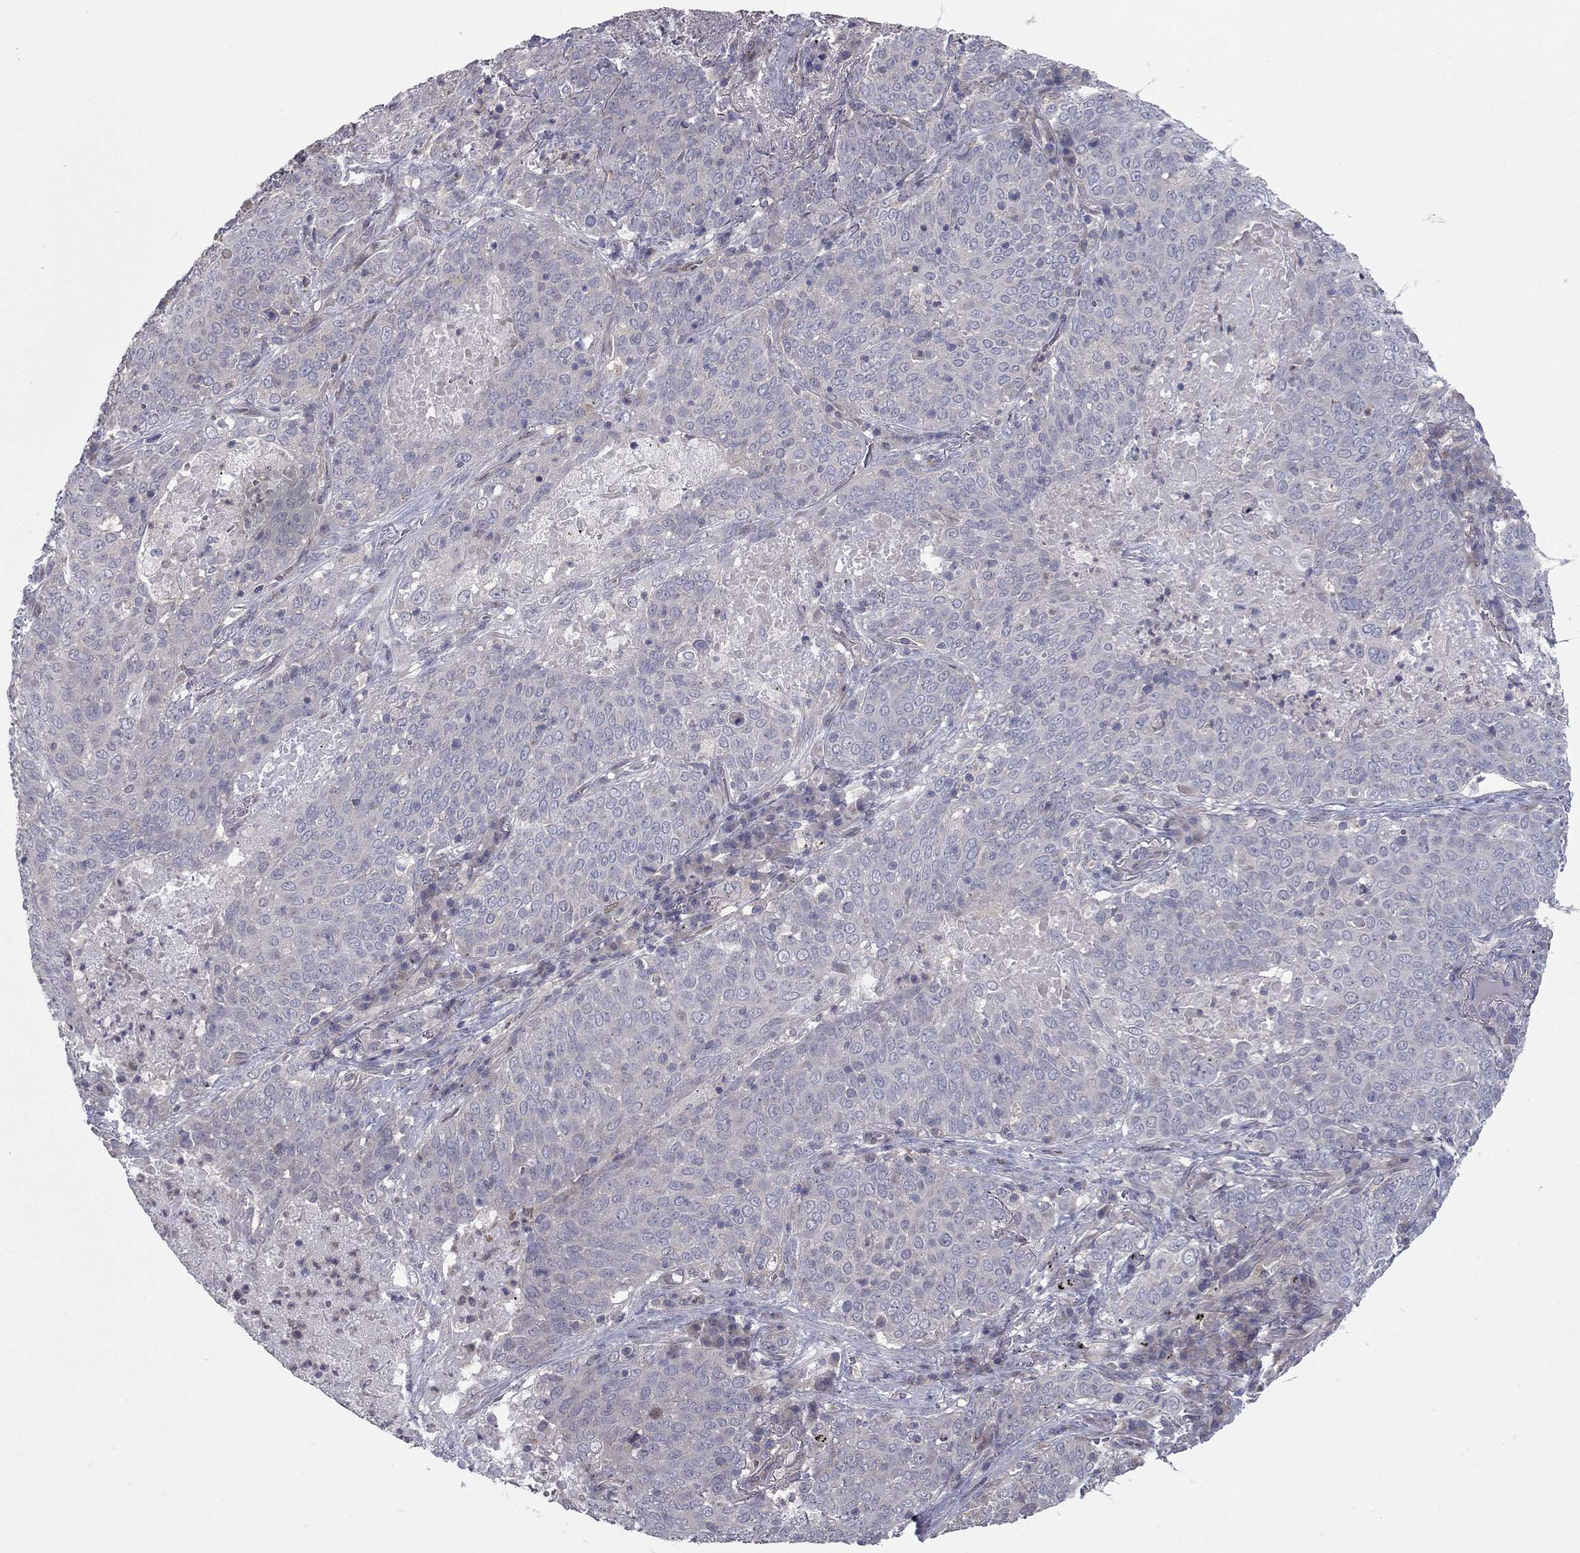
{"staining": {"intensity": "negative", "quantity": "none", "location": "none"}, "tissue": "lung cancer", "cell_type": "Tumor cells", "image_type": "cancer", "snomed": [{"axis": "morphology", "description": "Squamous cell carcinoma, NOS"}, {"axis": "topography", "description": "Lung"}], "caption": "Immunohistochemistry micrograph of lung cancer (squamous cell carcinoma) stained for a protein (brown), which exhibits no expression in tumor cells. (Immunohistochemistry (ihc), brightfield microscopy, high magnification).", "gene": "DUSP7", "patient": {"sex": "male", "age": 82}}